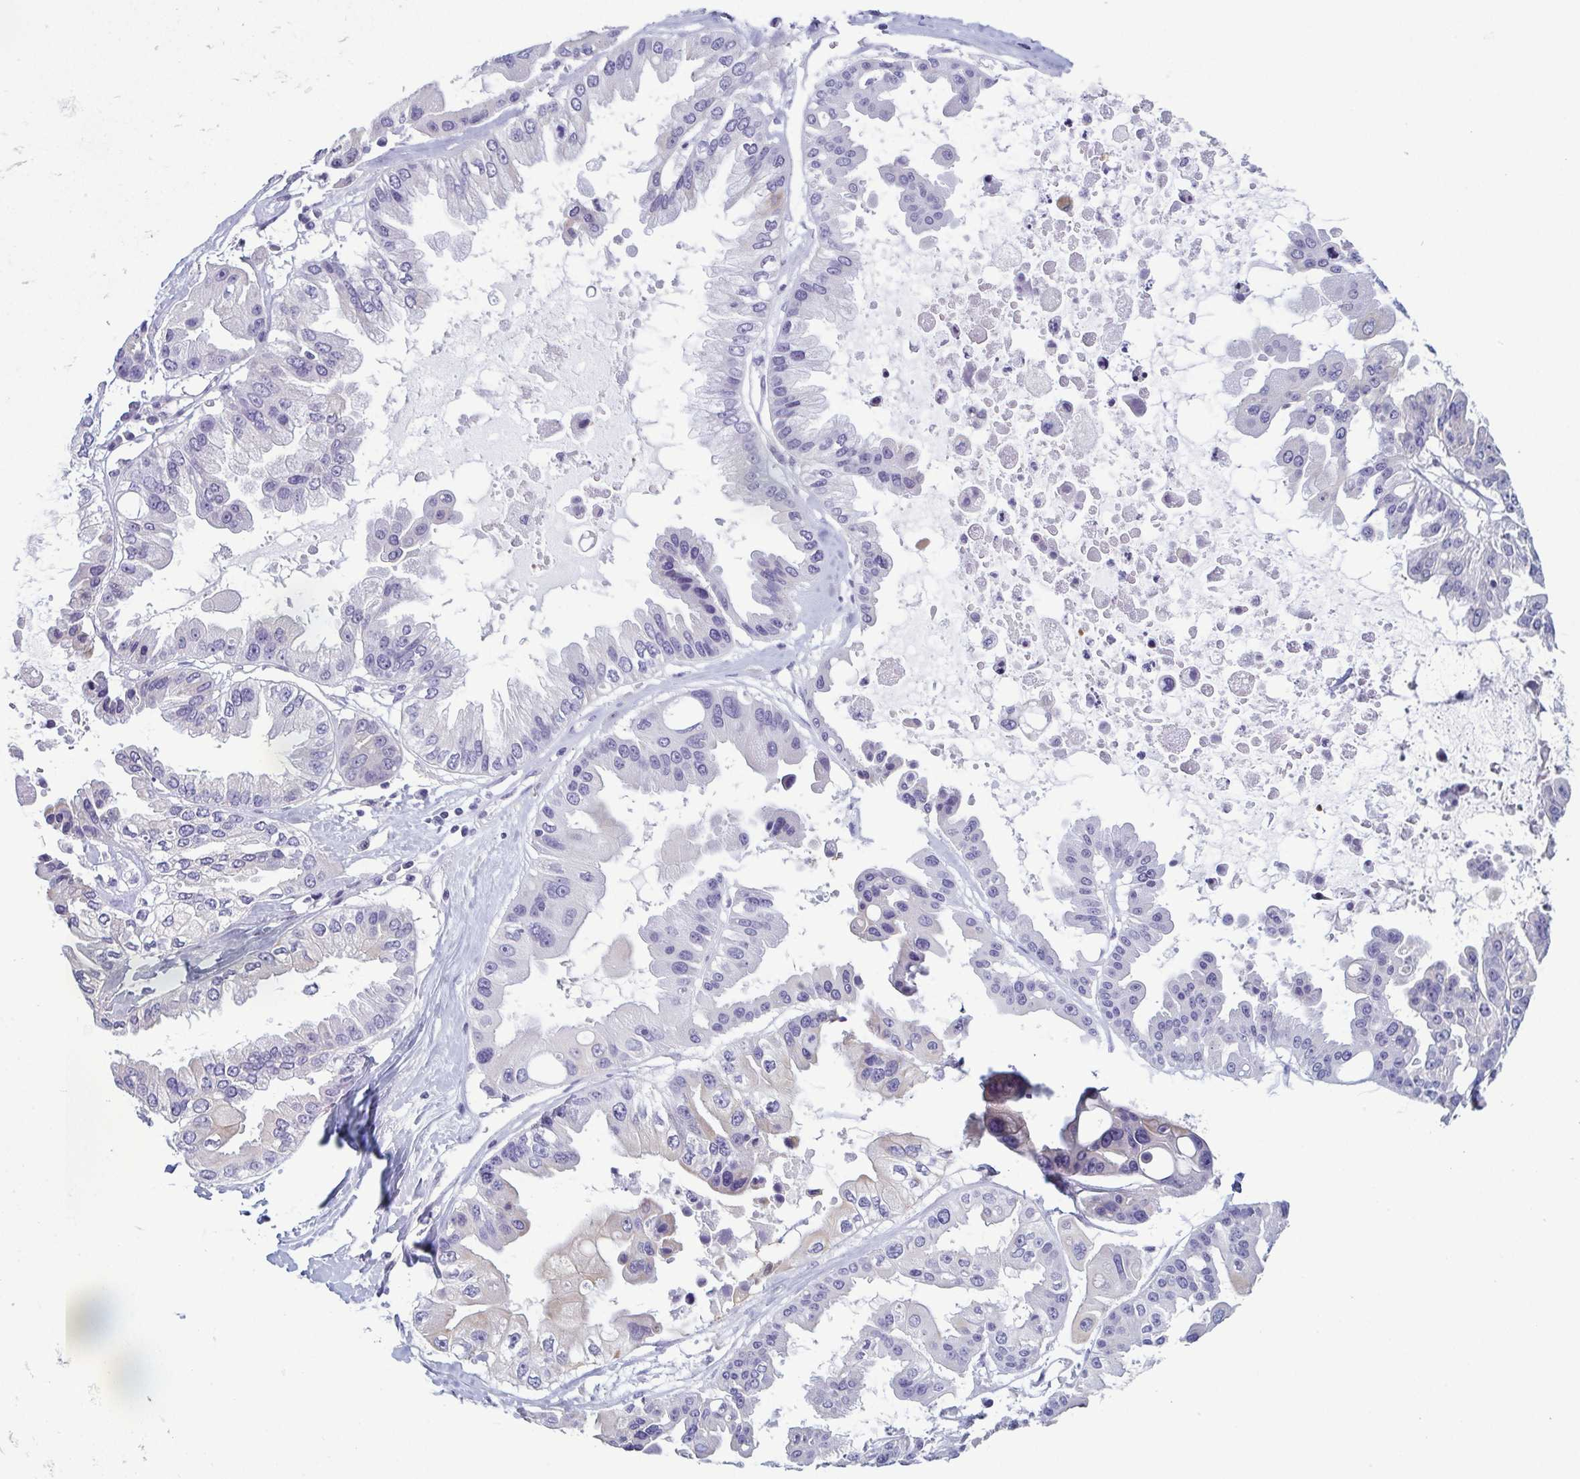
{"staining": {"intensity": "negative", "quantity": "none", "location": "none"}, "tissue": "ovarian cancer", "cell_type": "Tumor cells", "image_type": "cancer", "snomed": [{"axis": "morphology", "description": "Cystadenocarcinoma, serous, NOS"}, {"axis": "topography", "description": "Ovary"}], "caption": "Immunohistochemistry histopathology image of ovarian cancer stained for a protein (brown), which reveals no expression in tumor cells.", "gene": "KRT10", "patient": {"sex": "female", "age": 56}}